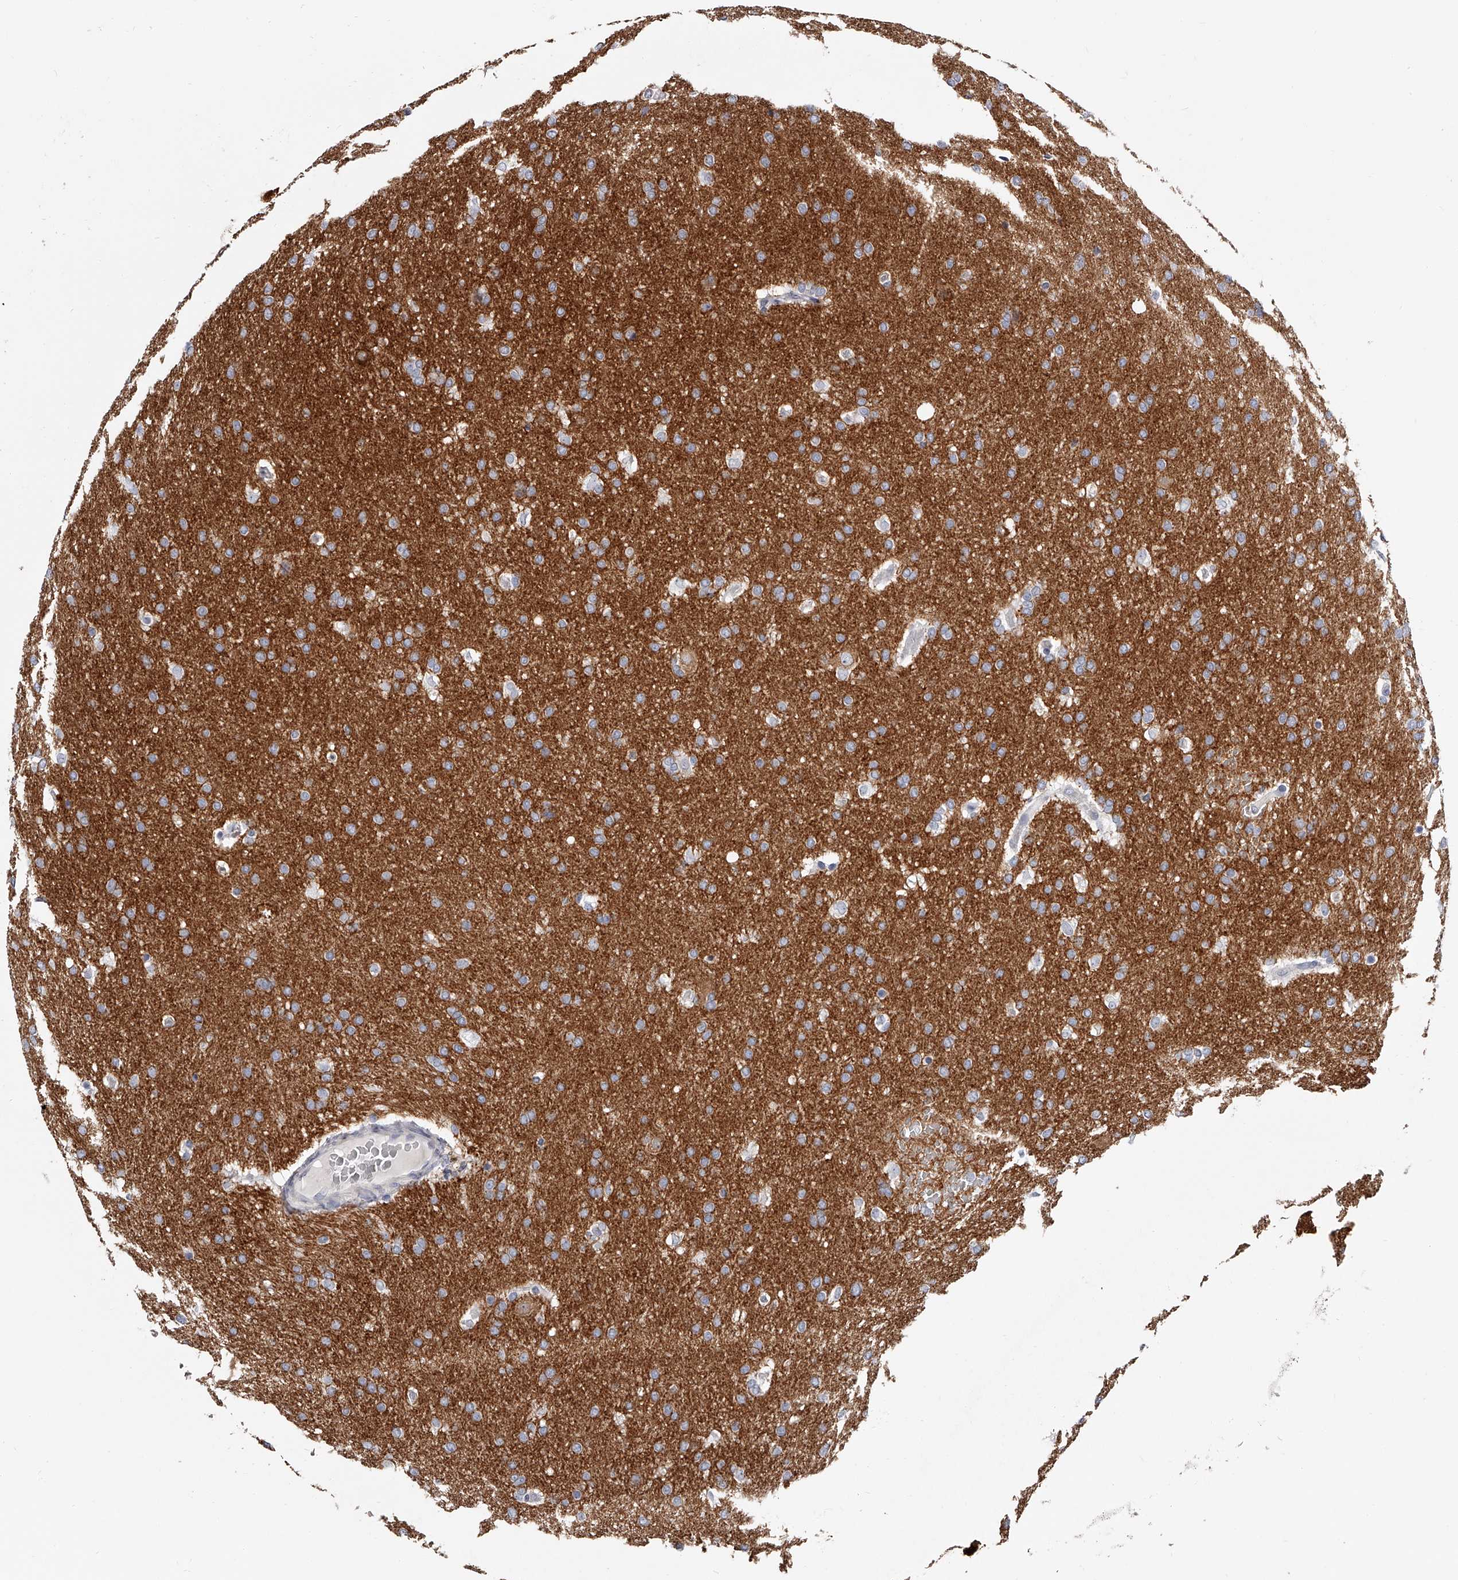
{"staining": {"intensity": "negative", "quantity": "none", "location": "none"}, "tissue": "glioma", "cell_type": "Tumor cells", "image_type": "cancer", "snomed": [{"axis": "morphology", "description": "Glioma, malignant, Low grade"}, {"axis": "topography", "description": "Brain"}], "caption": "A histopathology image of malignant glioma (low-grade) stained for a protein exhibits no brown staining in tumor cells.", "gene": "PACSIN1", "patient": {"sex": "female", "age": 37}}